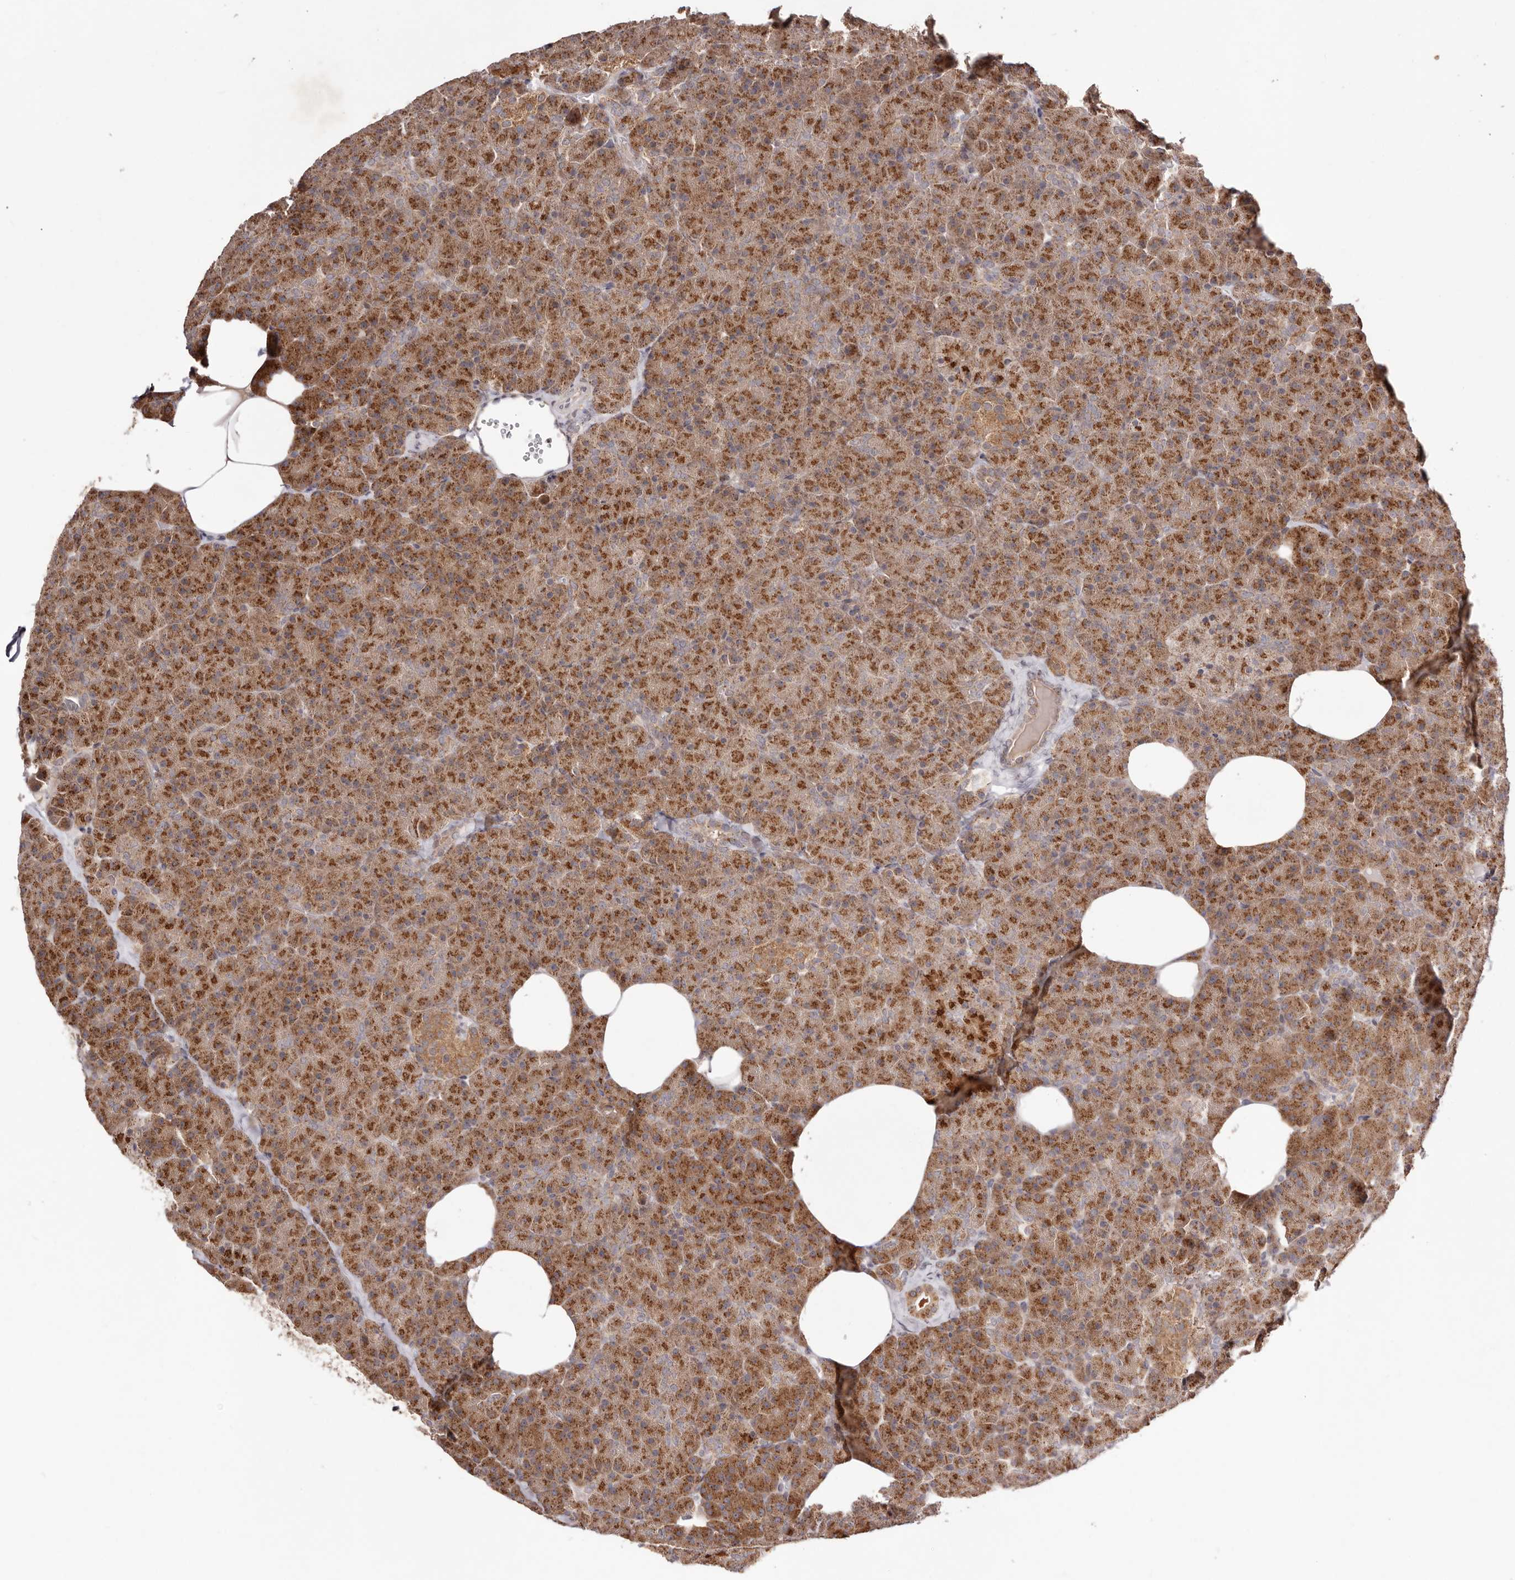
{"staining": {"intensity": "moderate", "quantity": ">75%", "location": "cytoplasmic/membranous"}, "tissue": "pancreas", "cell_type": "Exocrine glandular cells", "image_type": "normal", "snomed": [{"axis": "morphology", "description": "Normal tissue, NOS"}, {"axis": "morphology", "description": "Carcinoid, malignant, NOS"}, {"axis": "topography", "description": "Pancreas"}], "caption": "About >75% of exocrine glandular cells in normal human pancreas reveal moderate cytoplasmic/membranous protein staining as visualized by brown immunohistochemical staining.", "gene": "EGR3", "patient": {"sex": "female", "age": 35}}